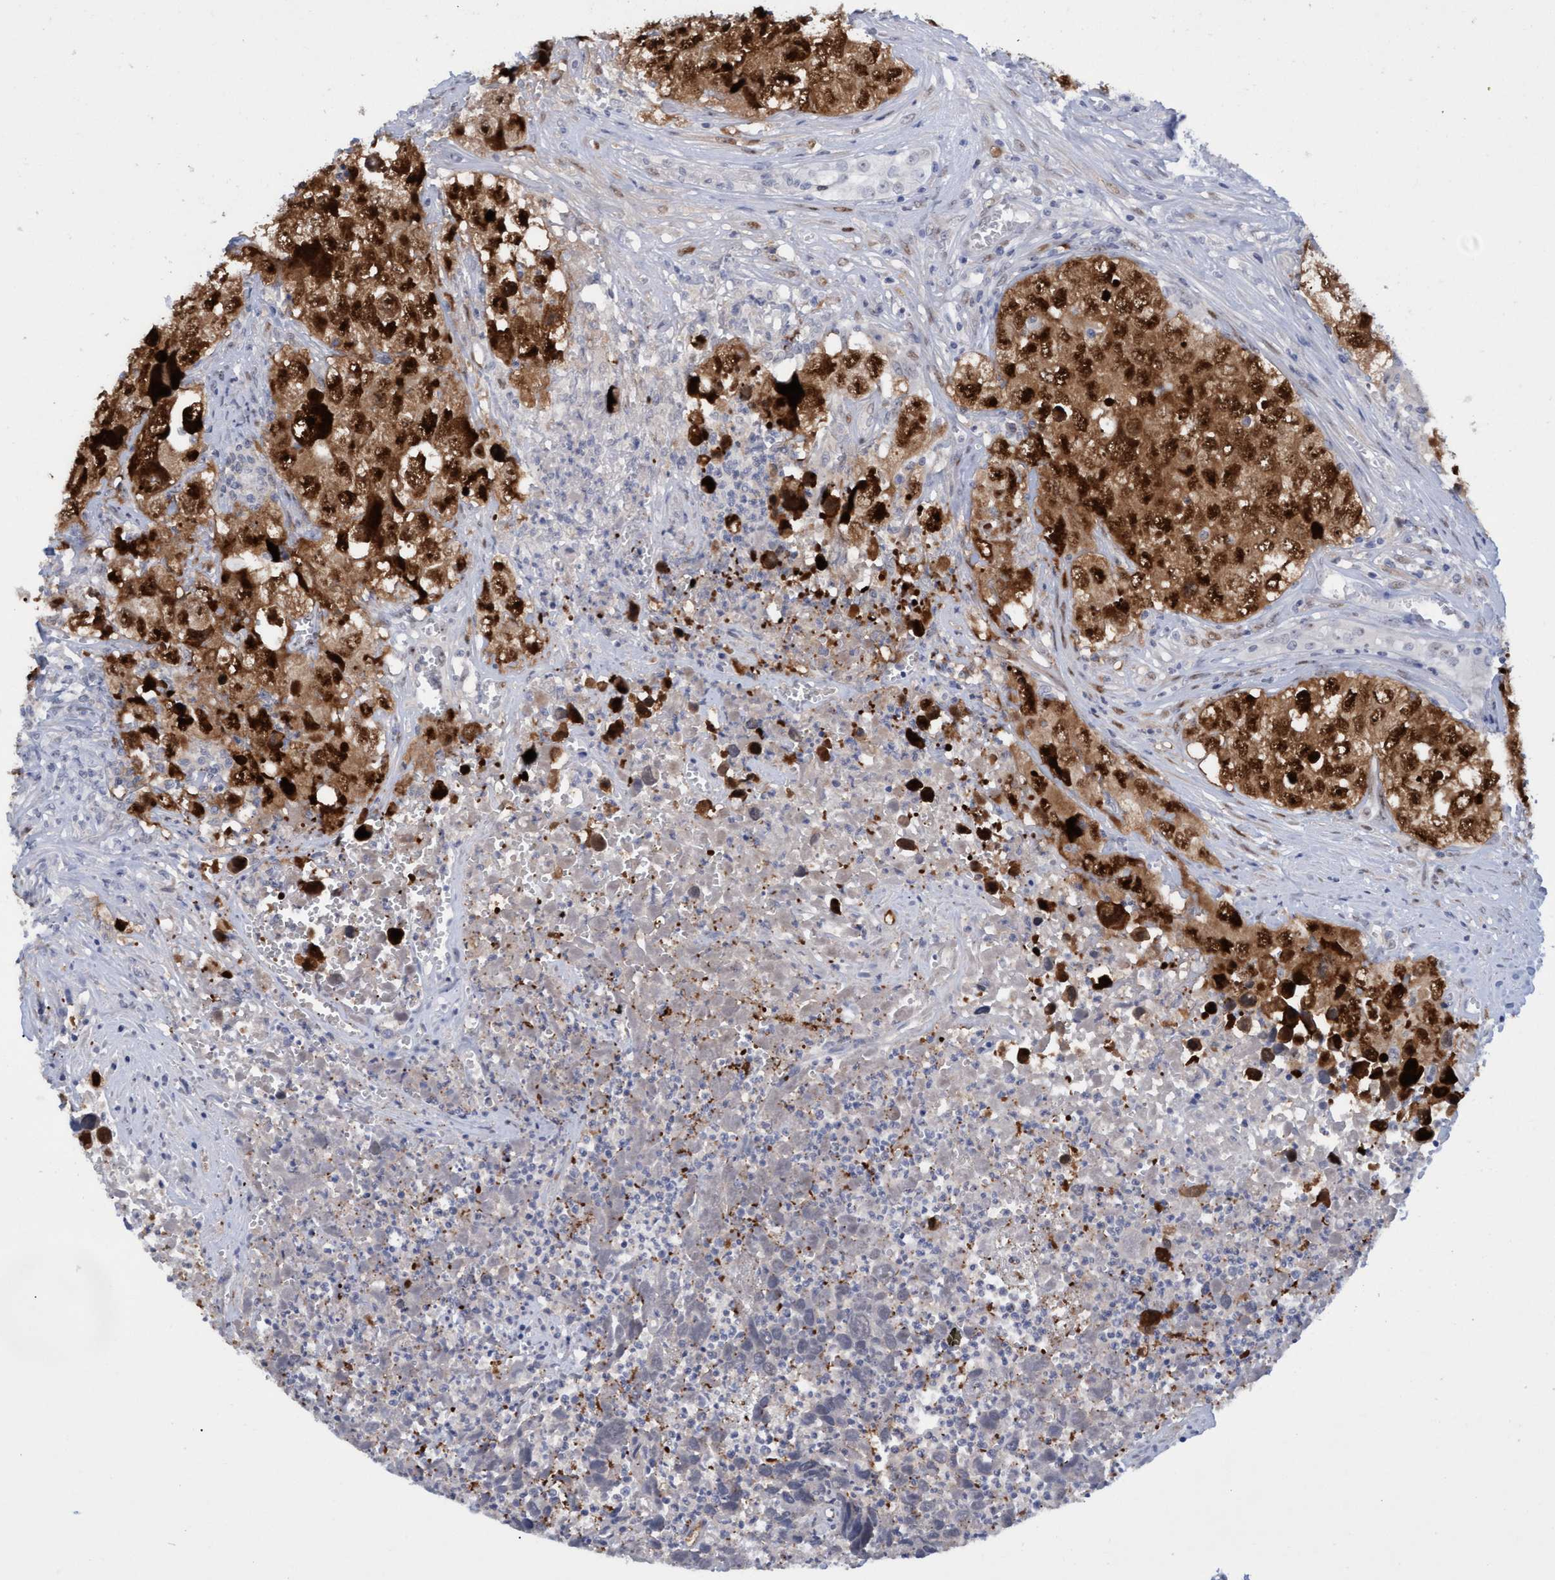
{"staining": {"intensity": "strong", "quantity": ">75%", "location": "cytoplasmic/membranous,nuclear"}, "tissue": "testis cancer", "cell_type": "Tumor cells", "image_type": "cancer", "snomed": [{"axis": "morphology", "description": "Seminoma, NOS"}, {"axis": "morphology", "description": "Carcinoma, Embryonal, NOS"}, {"axis": "topography", "description": "Testis"}], "caption": "High-power microscopy captured an immunohistochemistry (IHC) image of embryonal carcinoma (testis), revealing strong cytoplasmic/membranous and nuclear expression in about >75% of tumor cells.", "gene": "PINX1", "patient": {"sex": "male", "age": 43}}